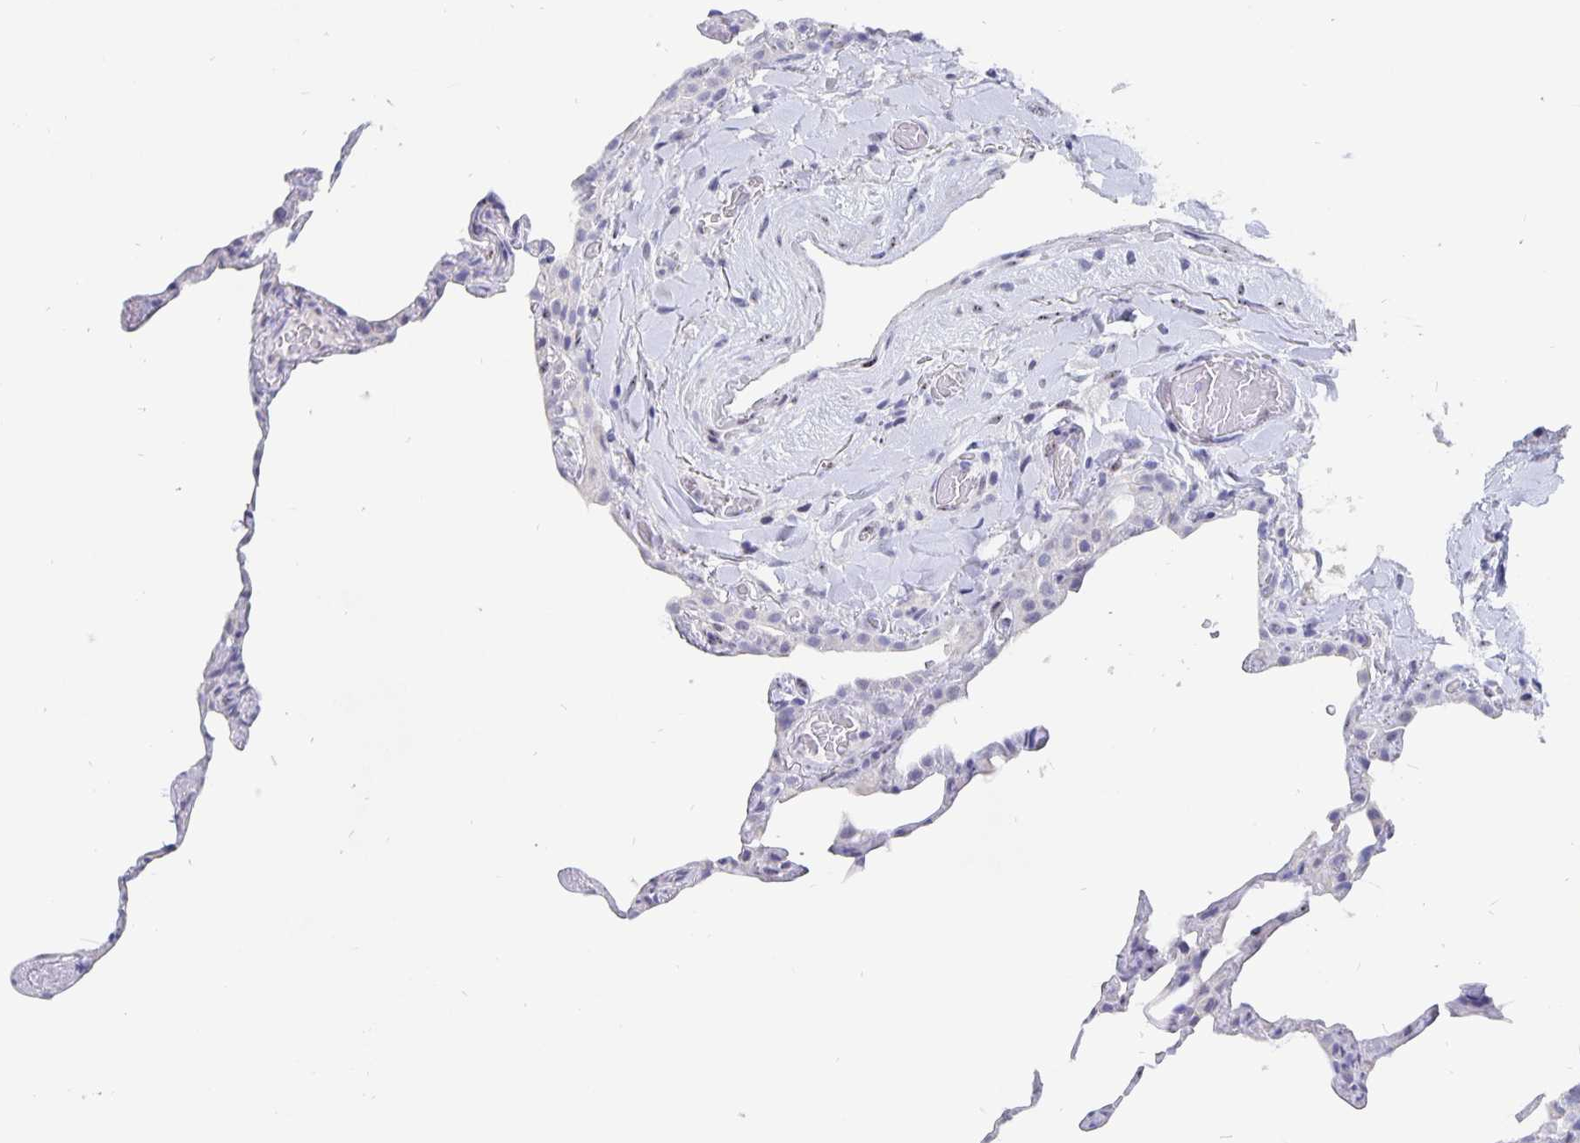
{"staining": {"intensity": "negative", "quantity": "none", "location": "none"}, "tissue": "lung", "cell_type": "Alveolar cells", "image_type": "normal", "snomed": [{"axis": "morphology", "description": "Normal tissue, NOS"}, {"axis": "topography", "description": "Lung"}], "caption": "This is an IHC photomicrograph of benign lung. There is no positivity in alveolar cells.", "gene": "SMOC1", "patient": {"sex": "female", "age": 57}}